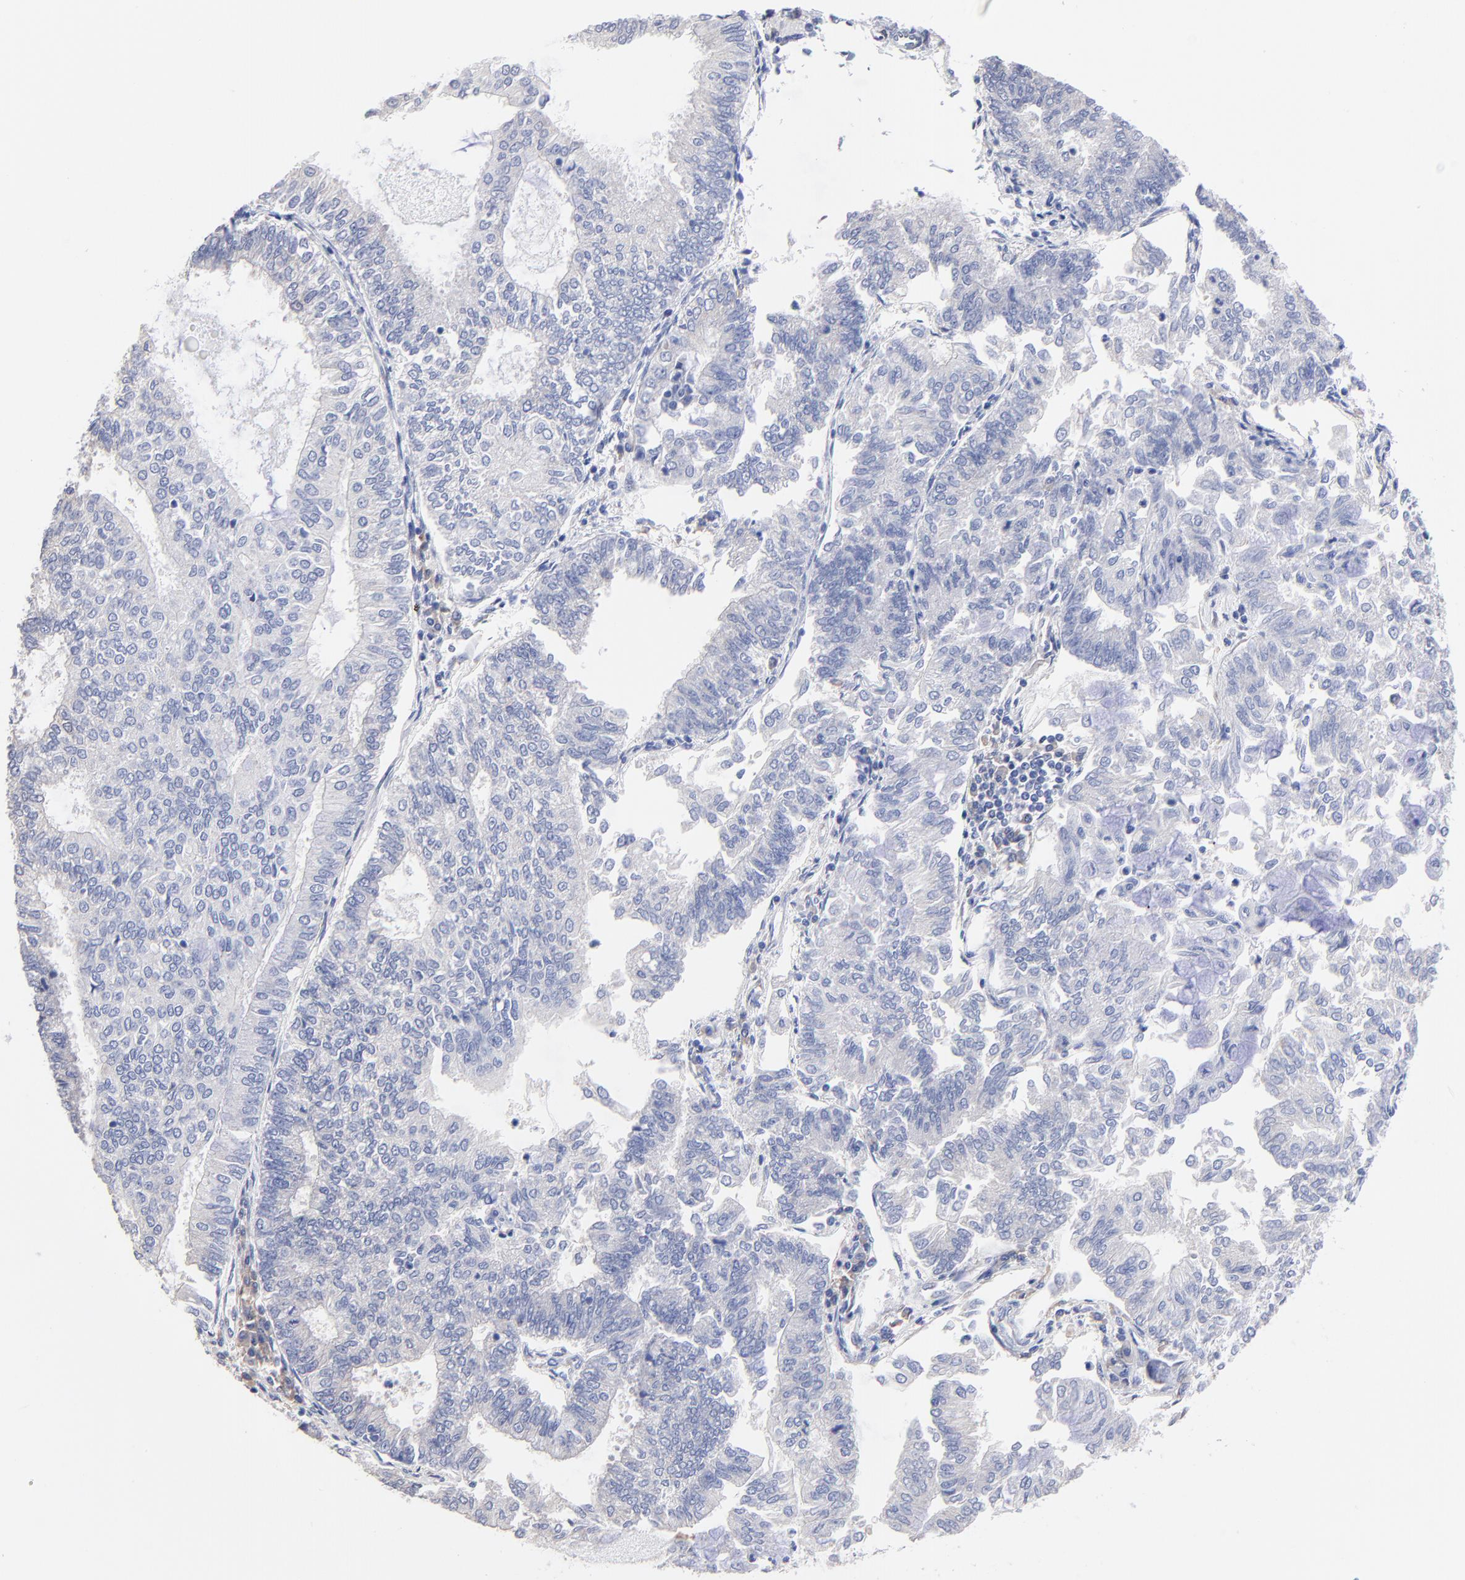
{"staining": {"intensity": "negative", "quantity": "none", "location": "none"}, "tissue": "endometrial cancer", "cell_type": "Tumor cells", "image_type": "cancer", "snomed": [{"axis": "morphology", "description": "Adenocarcinoma, NOS"}, {"axis": "topography", "description": "Endometrium"}], "caption": "This is an immunohistochemistry micrograph of human endometrial cancer (adenocarcinoma). There is no positivity in tumor cells.", "gene": "LAX1", "patient": {"sex": "female", "age": 59}}